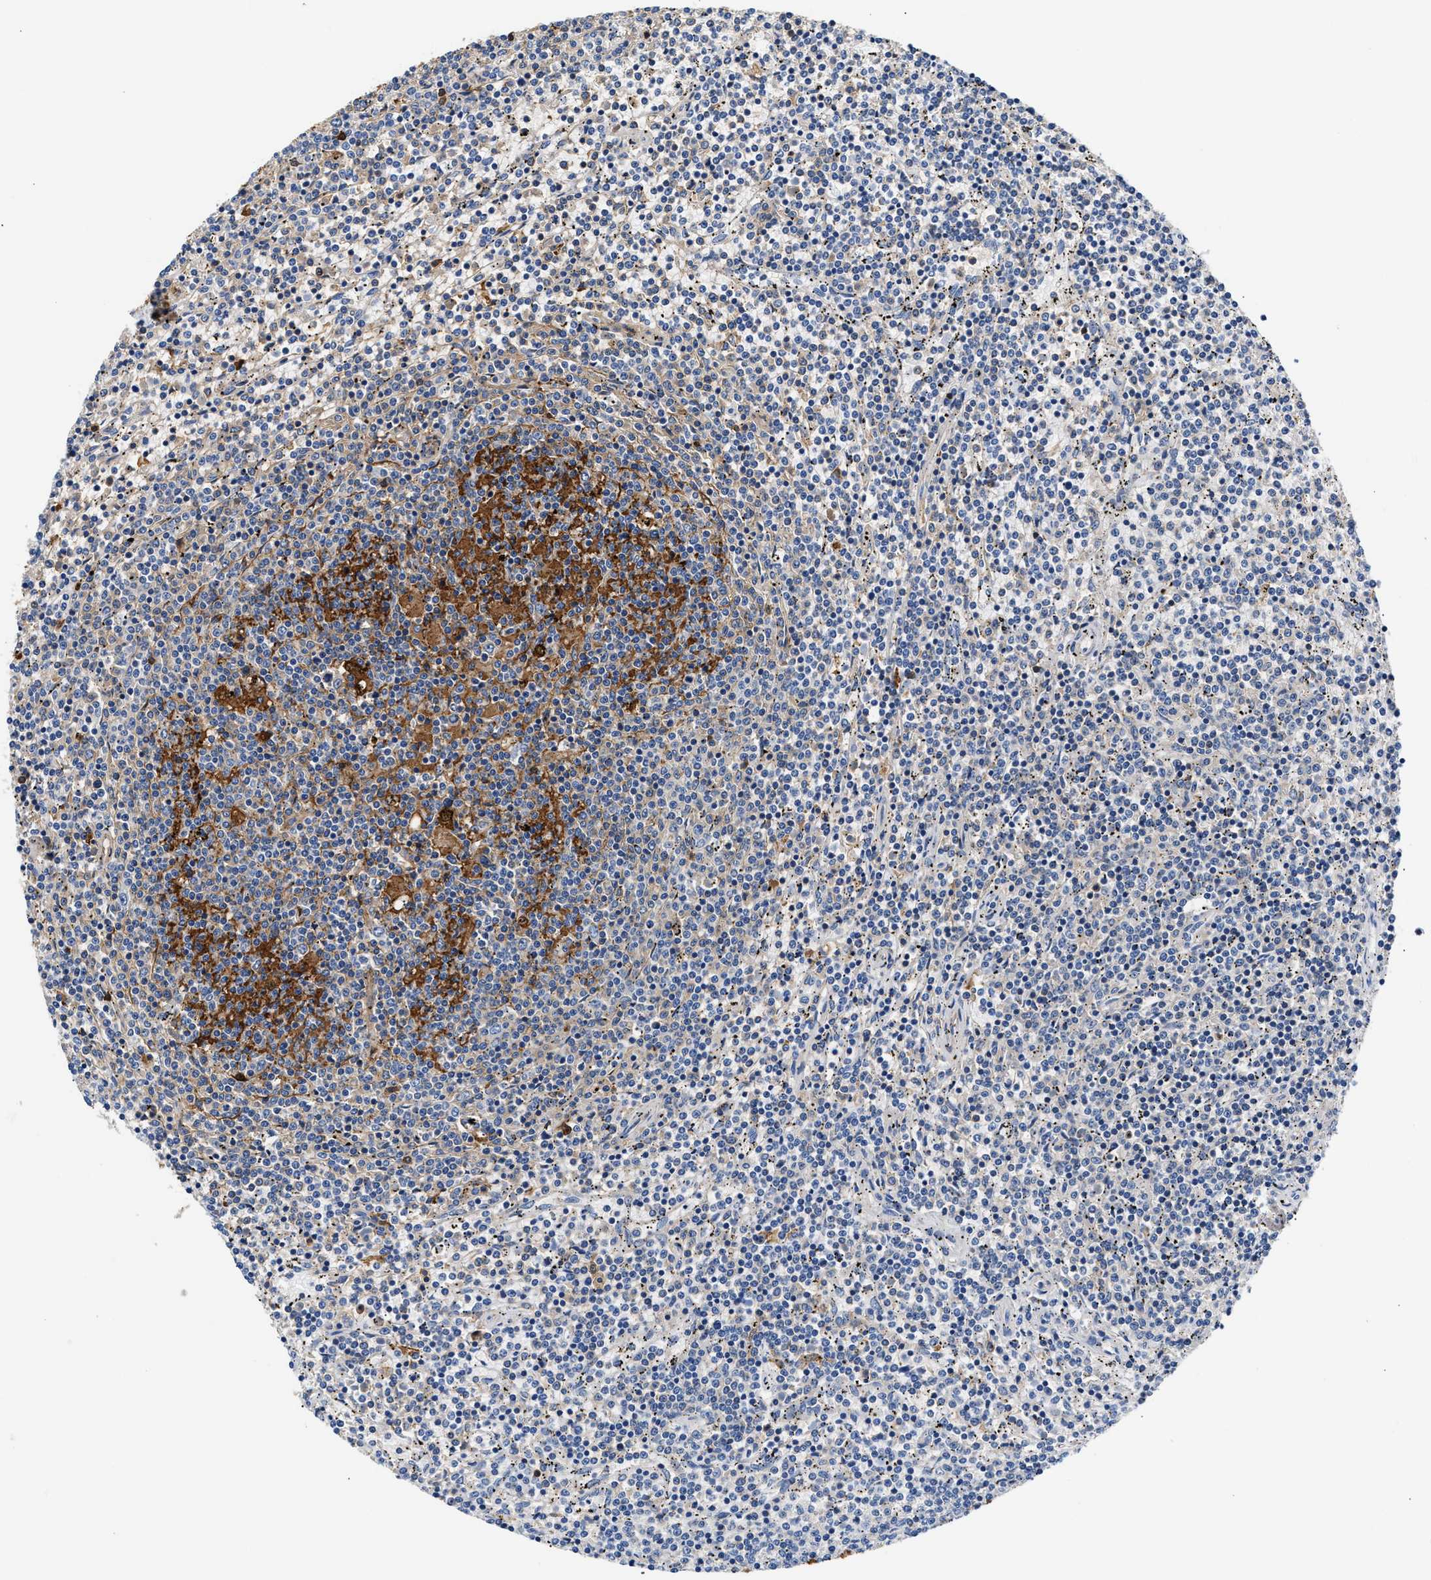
{"staining": {"intensity": "negative", "quantity": "none", "location": "none"}, "tissue": "lymphoma", "cell_type": "Tumor cells", "image_type": "cancer", "snomed": [{"axis": "morphology", "description": "Malignant lymphoma, non-Hodgkin's type, Low grade"}, {"axis": "topography", "description": "Spleen"}], "caption": "Tumor cells show no significant expression in lymphoma. Nuclei are stained in blue.", "gene": "TUT7", "patient": {"sex": "female", "age": 50}}